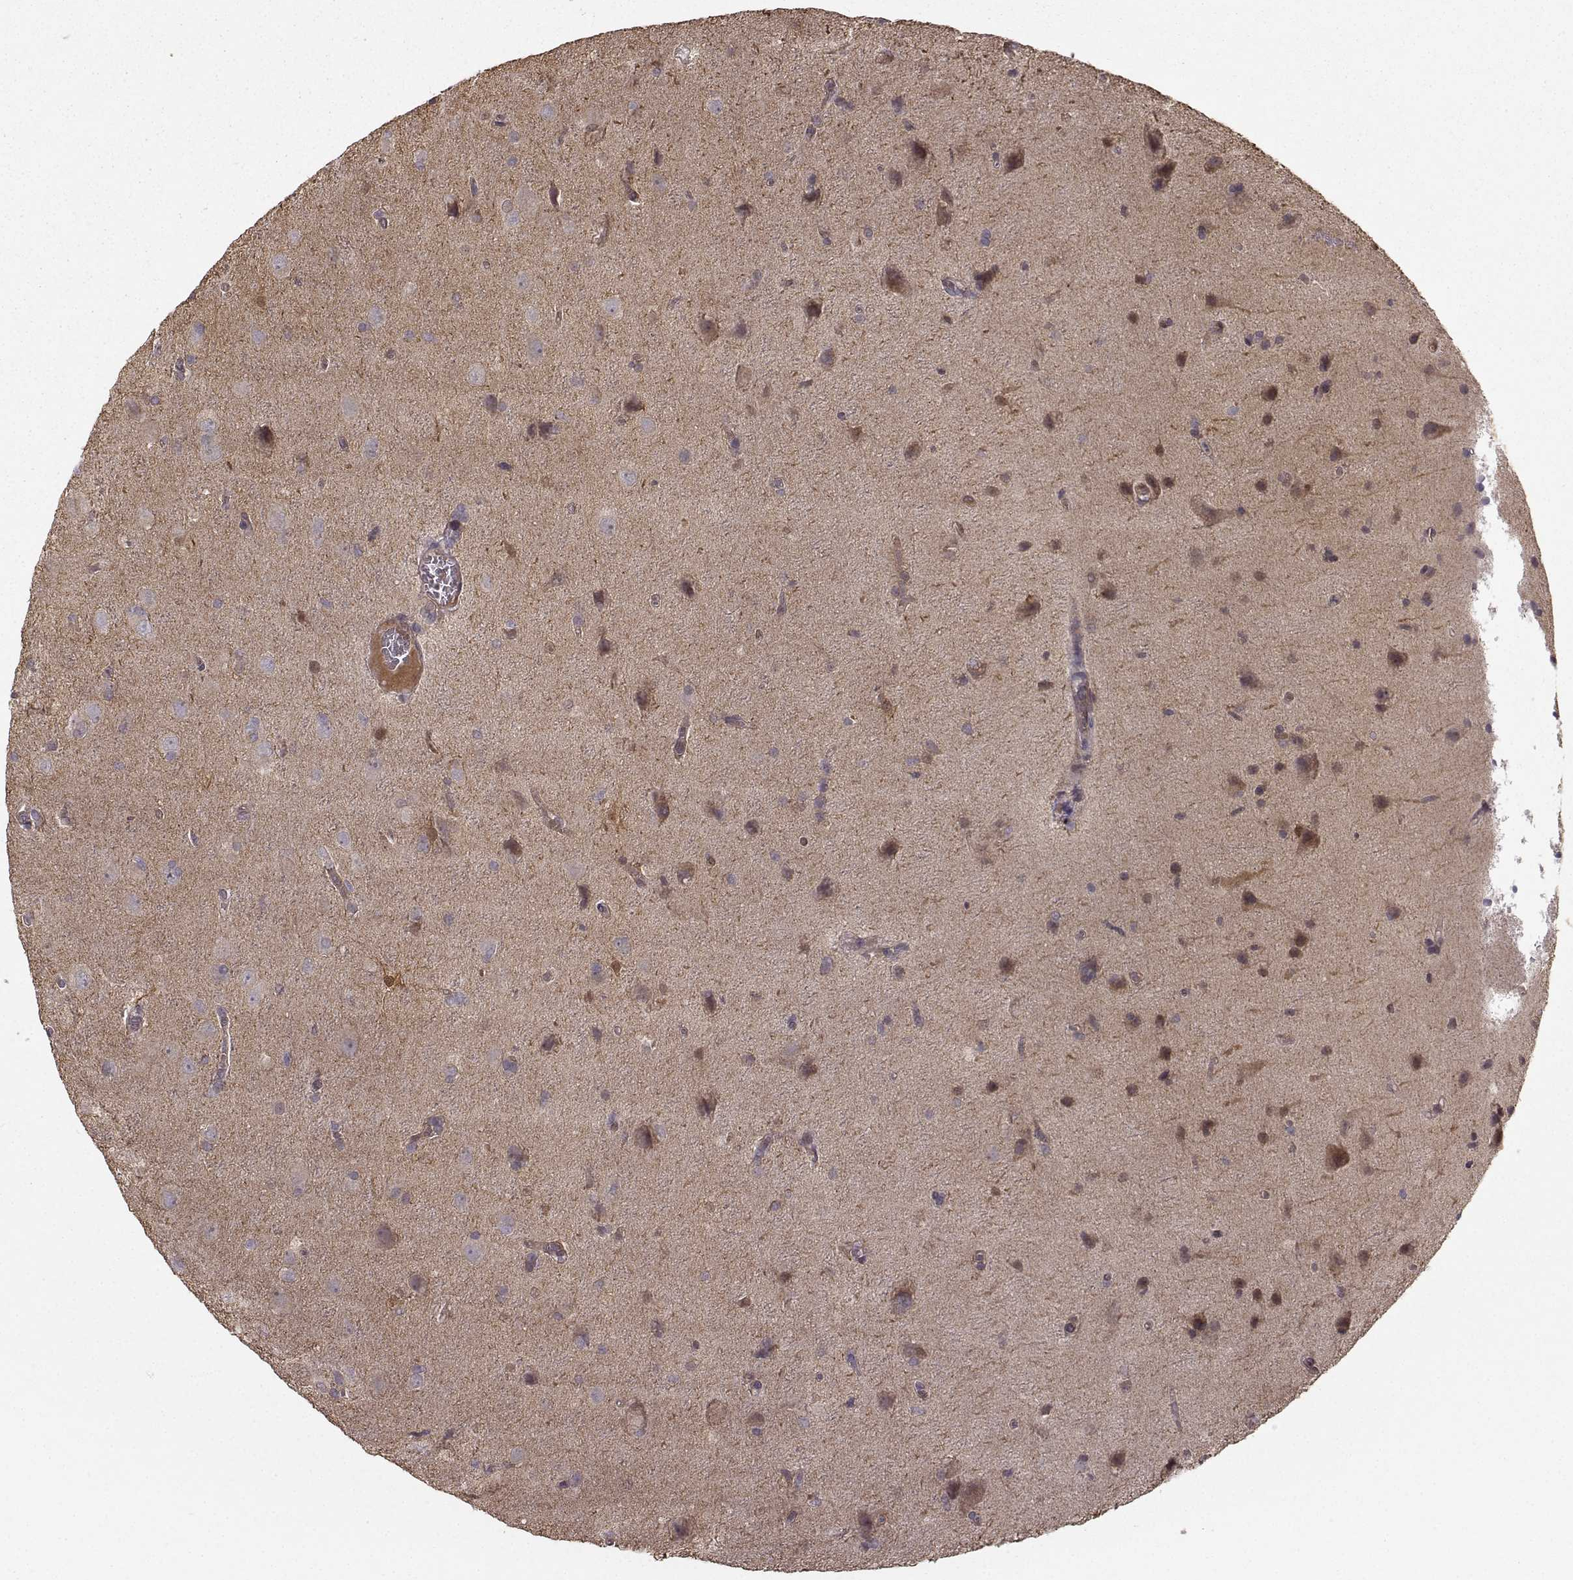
{"staining": {"intensity": "negative", "quantity": "none", "location": "none"}, "tissue": "glioma", "cell_type": "Tumor cells", "image_type": "cancer", "snomed": [{"axis": "morphology", "description": "Glioma, malignant, Low grade"}, {"axis": "topography", "description": "Brain"}], "caption": "Histopathology image shows no protein expression in tumor cells of malignant low-grade glioma tissue.", "gene": "NQO1", "patient": {"sex": "male", "age": 58}}